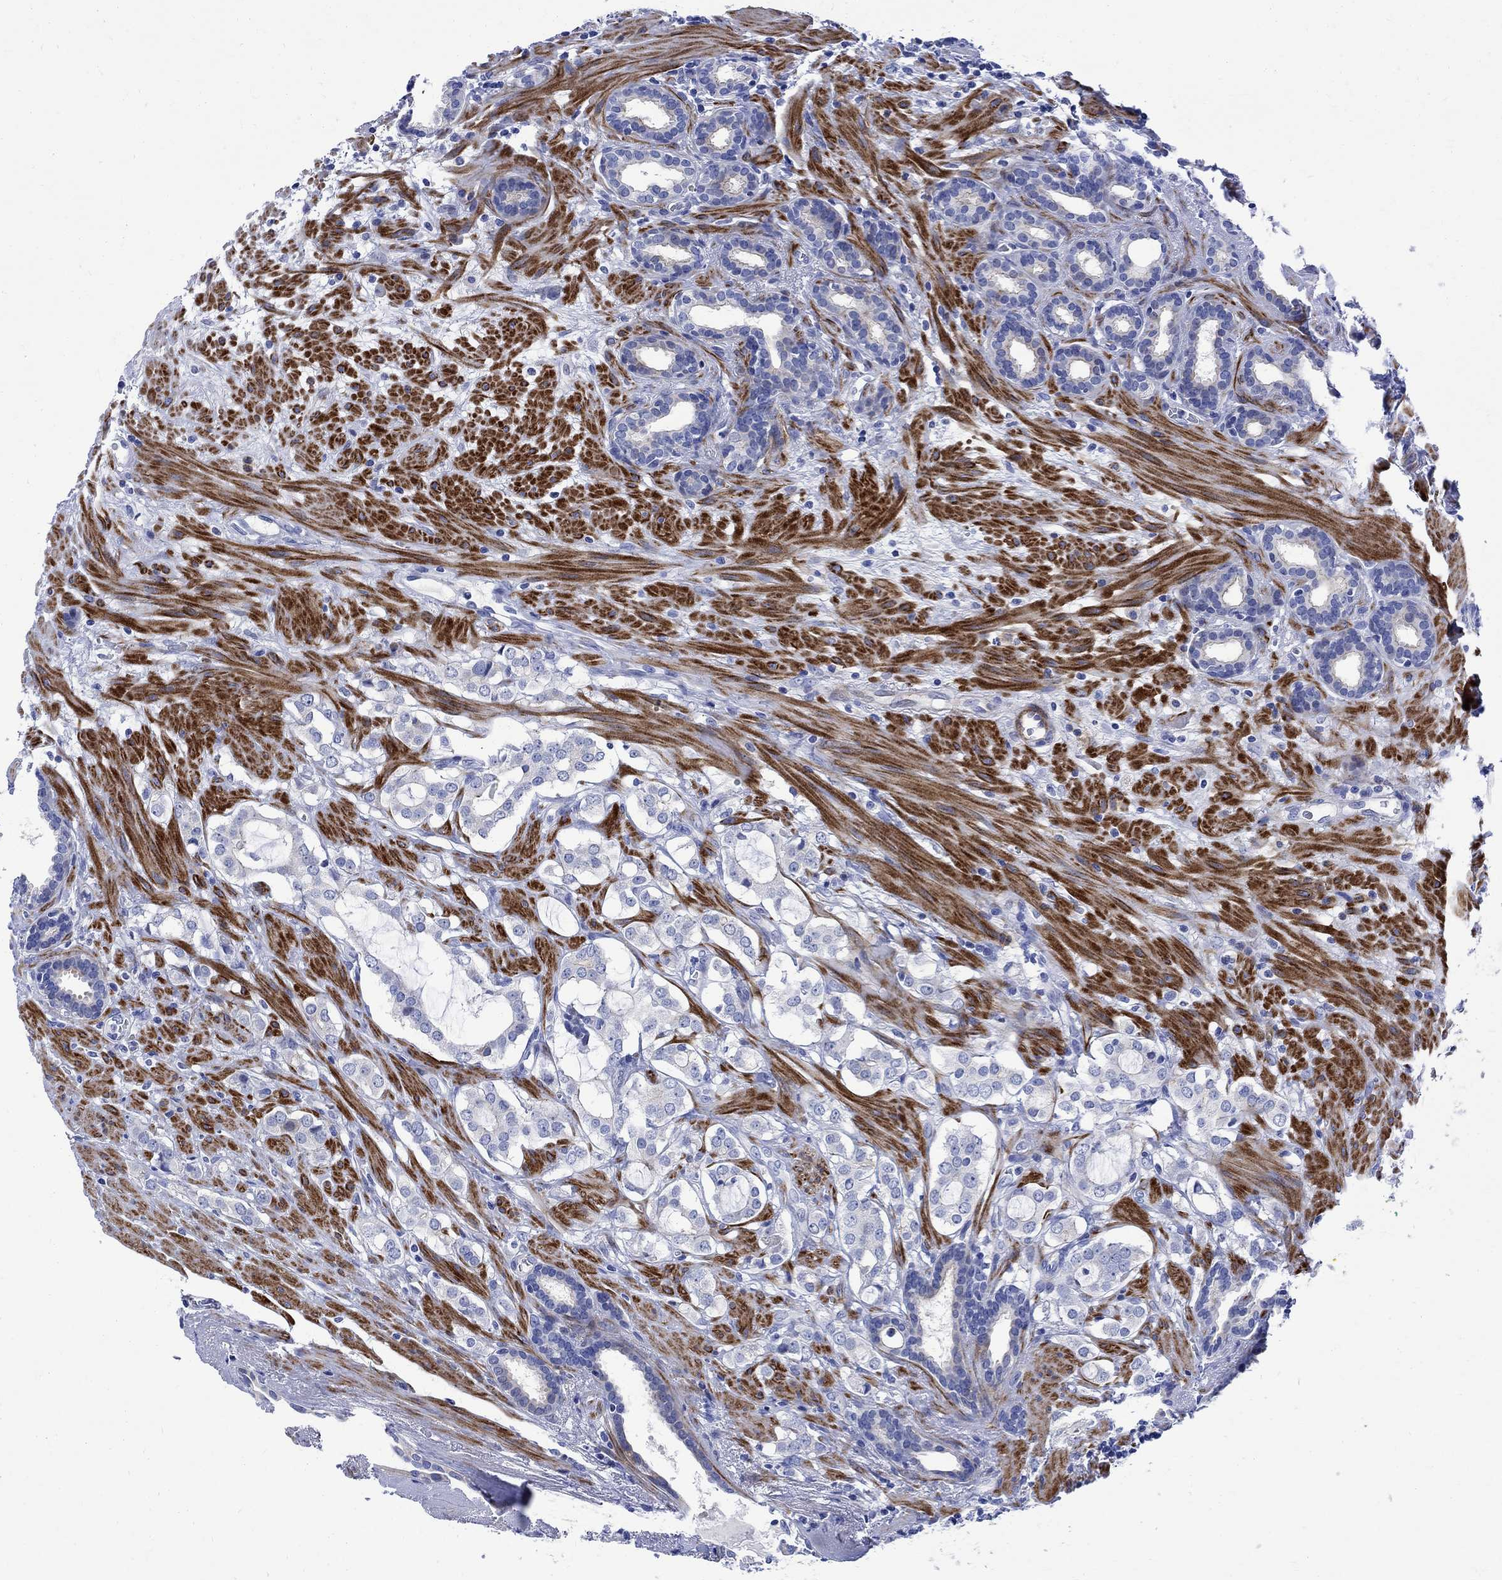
{"staining": {"intensity": "negative", "quantity": "none", "location": "none"}, "tissue": "prostate cancer", "cell_type": "Tumor cells", "image_type": "cancer", "snomed": [{"axis": "morphology", "description": "Adenocarcinoma, NOS"}, {"axis": "topography", "description": "Prostate"}], "caption": "DAB immunohistochemical staining of prostate adenocarcinoma exhibits no significant expression in tumor cells. (Stains: DAB (3,3'-diaminobenzidine) immunohistochemistry with hematoxylin counter stain, Microscopy: brightfield microscopy at high magnification).", "gene": "PARVB", "patient": {"sex": "male", "age": 66}}